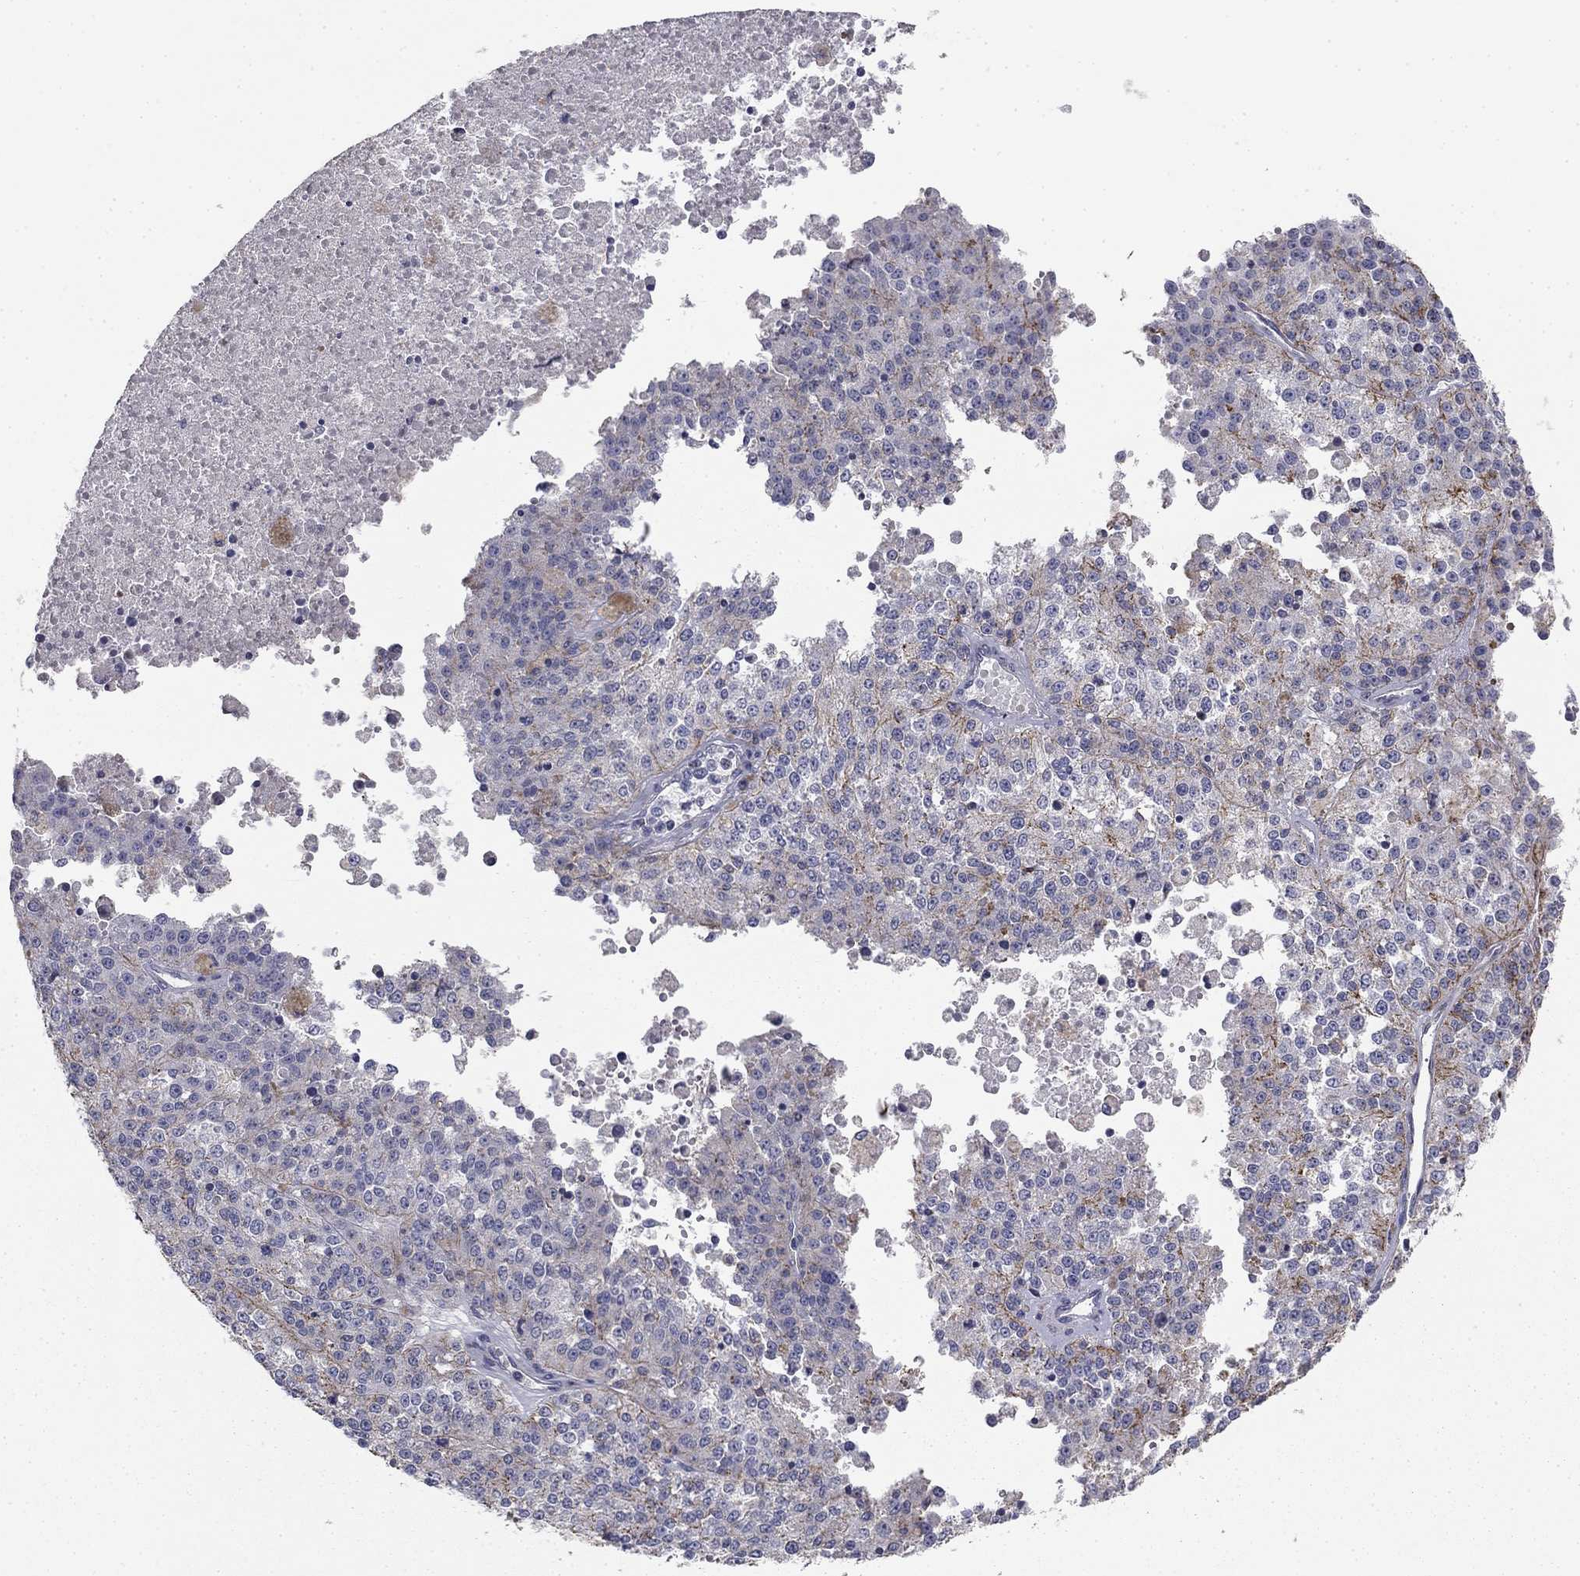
{"staining": {"intensity": "moderate", "quantity": "<25%", "location": "cytoplasmic/membranous"}, "tissue": "melanoma", "cell_type": "Tumor cells", "image_type": "cancer", "snomed": [{"axis": "morphology", "description": "Malignant melanoma, Metastatic site"}, {"axis": "topography", "description": "Lymph node"}], "caption": "Melanoma stained for a protein (brown) shows moderate cytoplasmic/membranous positive positivity in approximately <25% of tumor cells.", "gene": "SEPTIN3", "patient": {"sex": "female", "age": 64}}